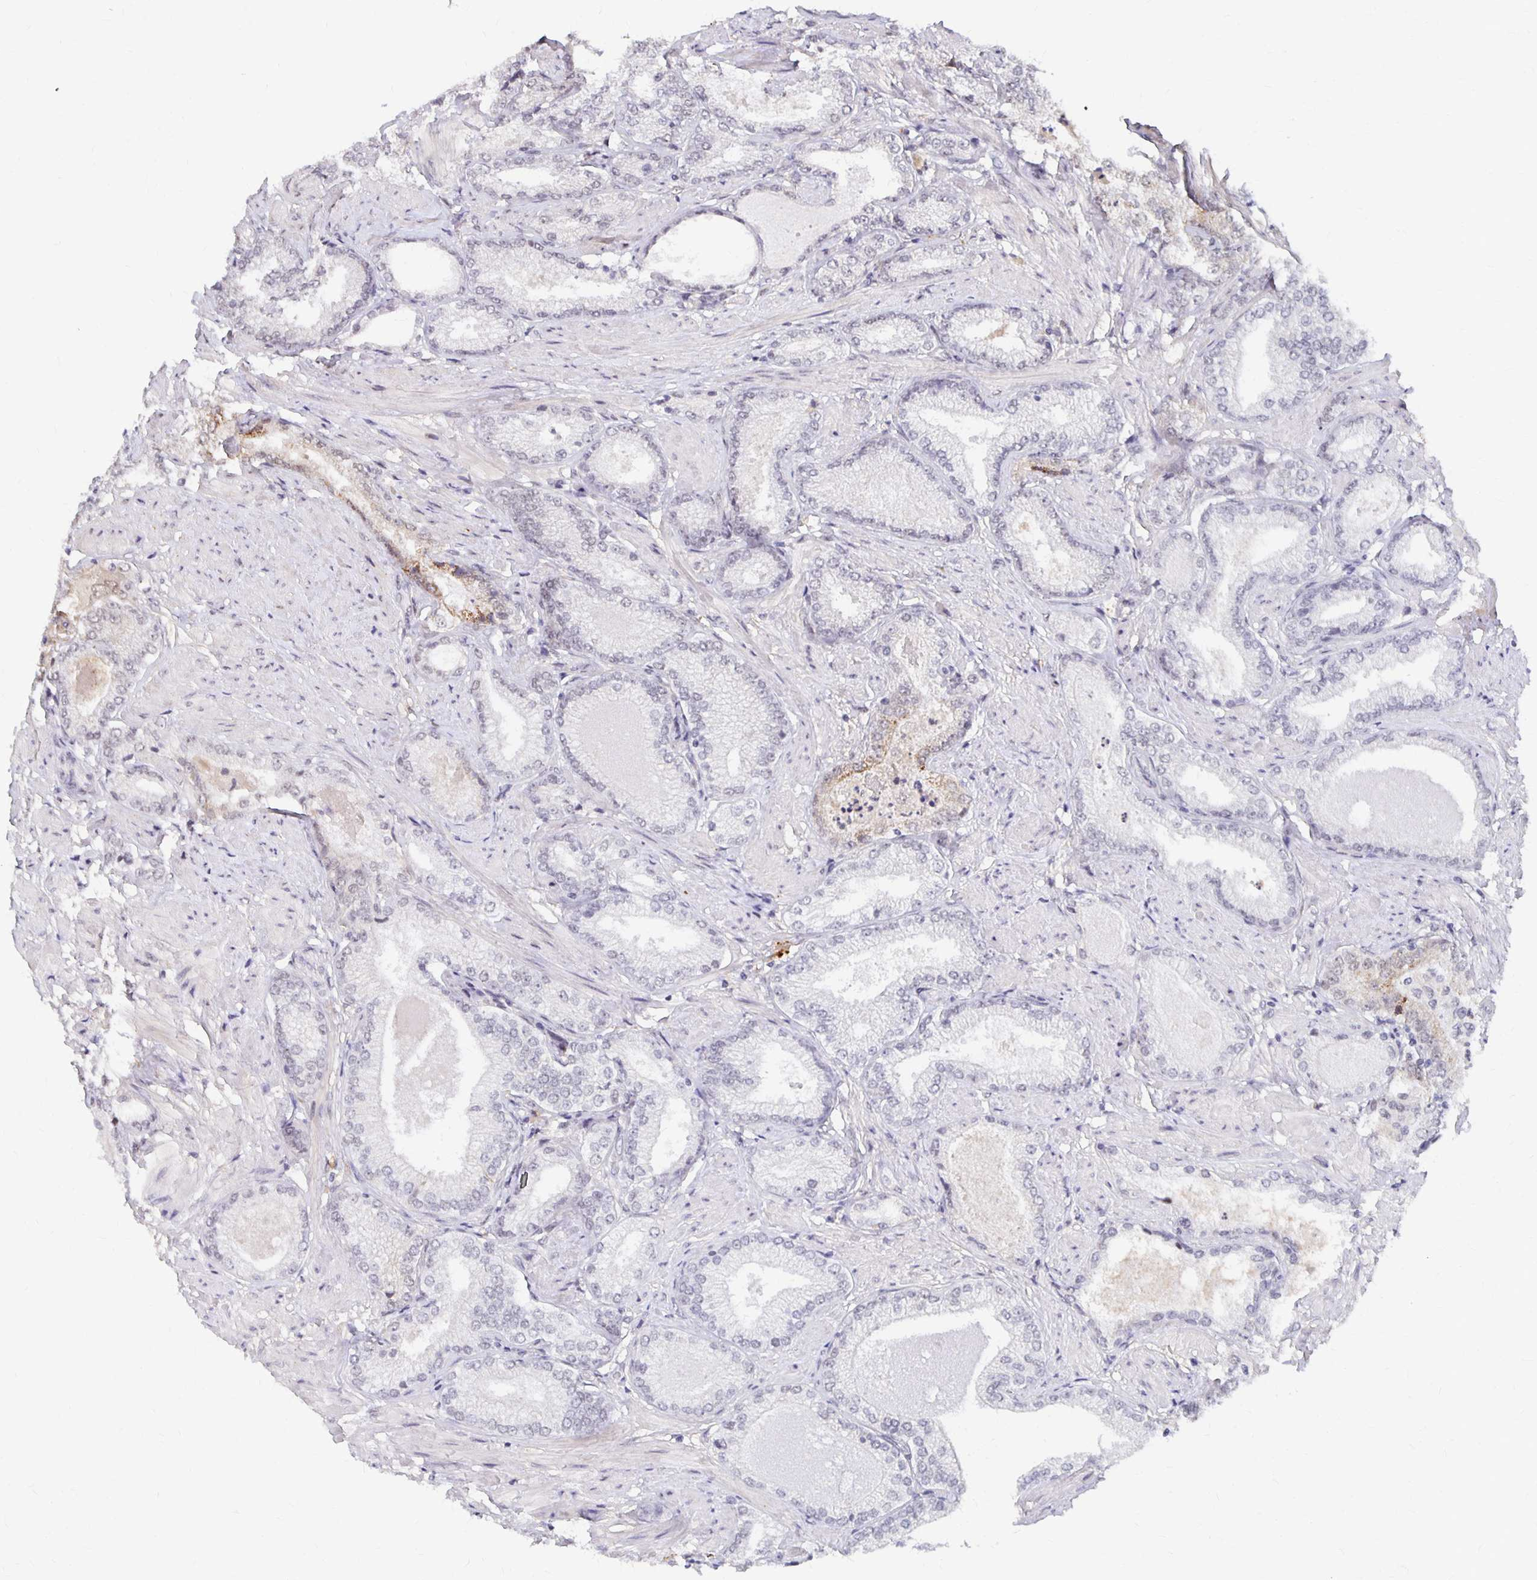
{"staining": {"intensity": "negative", "quantity": "none", "location": "none"}, "tissue": "prostate cancer", "cell_type": "Tumor cells", "image_type": "cancer", "snomed": [{"axis": "morphology", "description": "Adenocarcinoma, High grade"}, {"axis": "topography", "description": "Prostate and seminal vesicle, NOS"}], "caption": "Immunohistochemical staining of prostate adenocarcinoma (high-grade) demonstrates no significant positivity in tumor cells.", "gene": "CLASRP", "patient": {"sex": "male", "age": 61}}